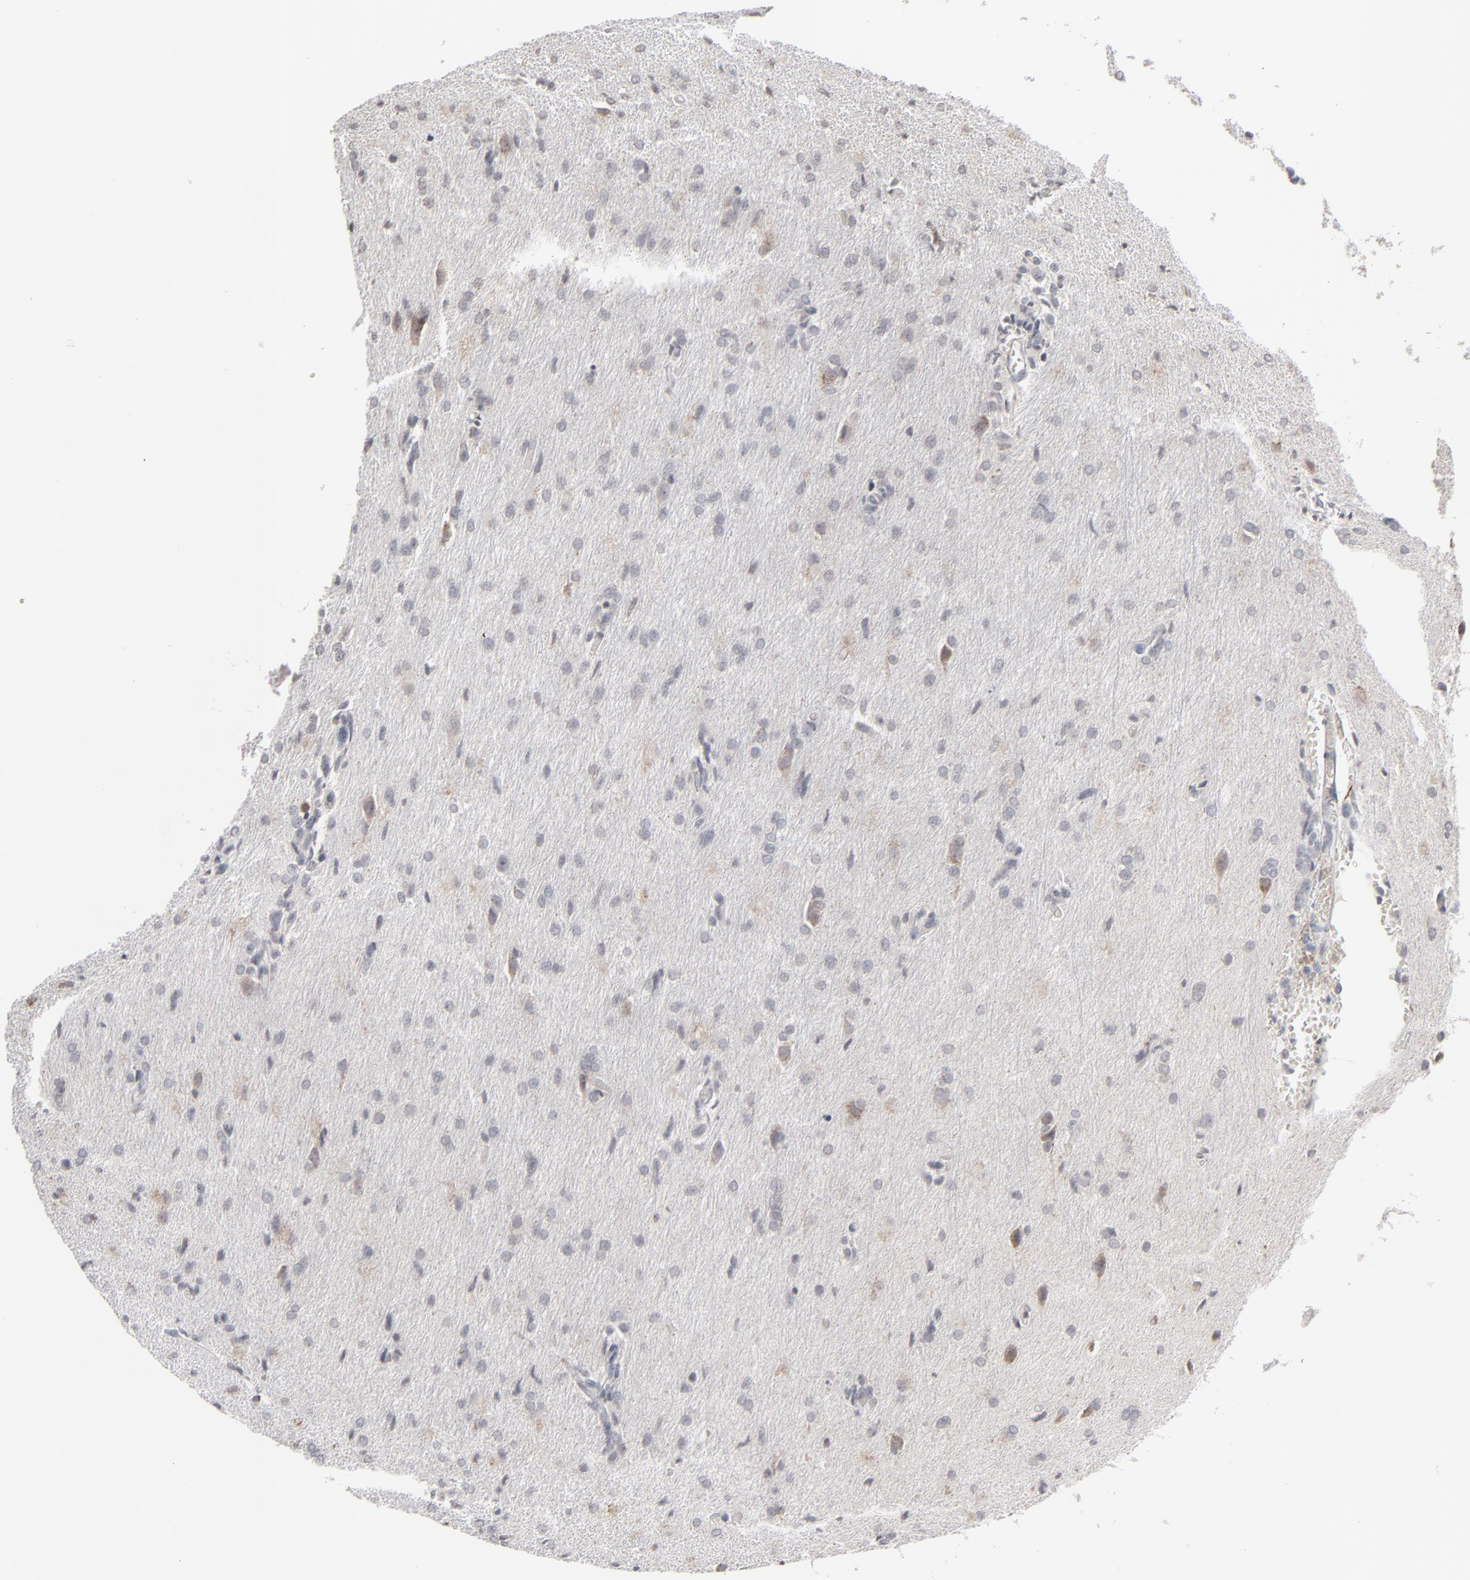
{"staining": {"intensity": "negative", "quantity": "none", "location": "none"}, "tissue": "glioma", "cell_type": "Tumor cells", "image_type": "cancer", "snomed": [{"axis": "morphology", "description": "Glioma, malignant, High grade"}, {"axis": "topography", "description": "Brain"}], "caption": "Protein analysis of high-grade glioma (malignant) demonstrates no significant staining in tumor cells.", "gene": "STAT4", "patient": {"sex": "male", "age": 68}}